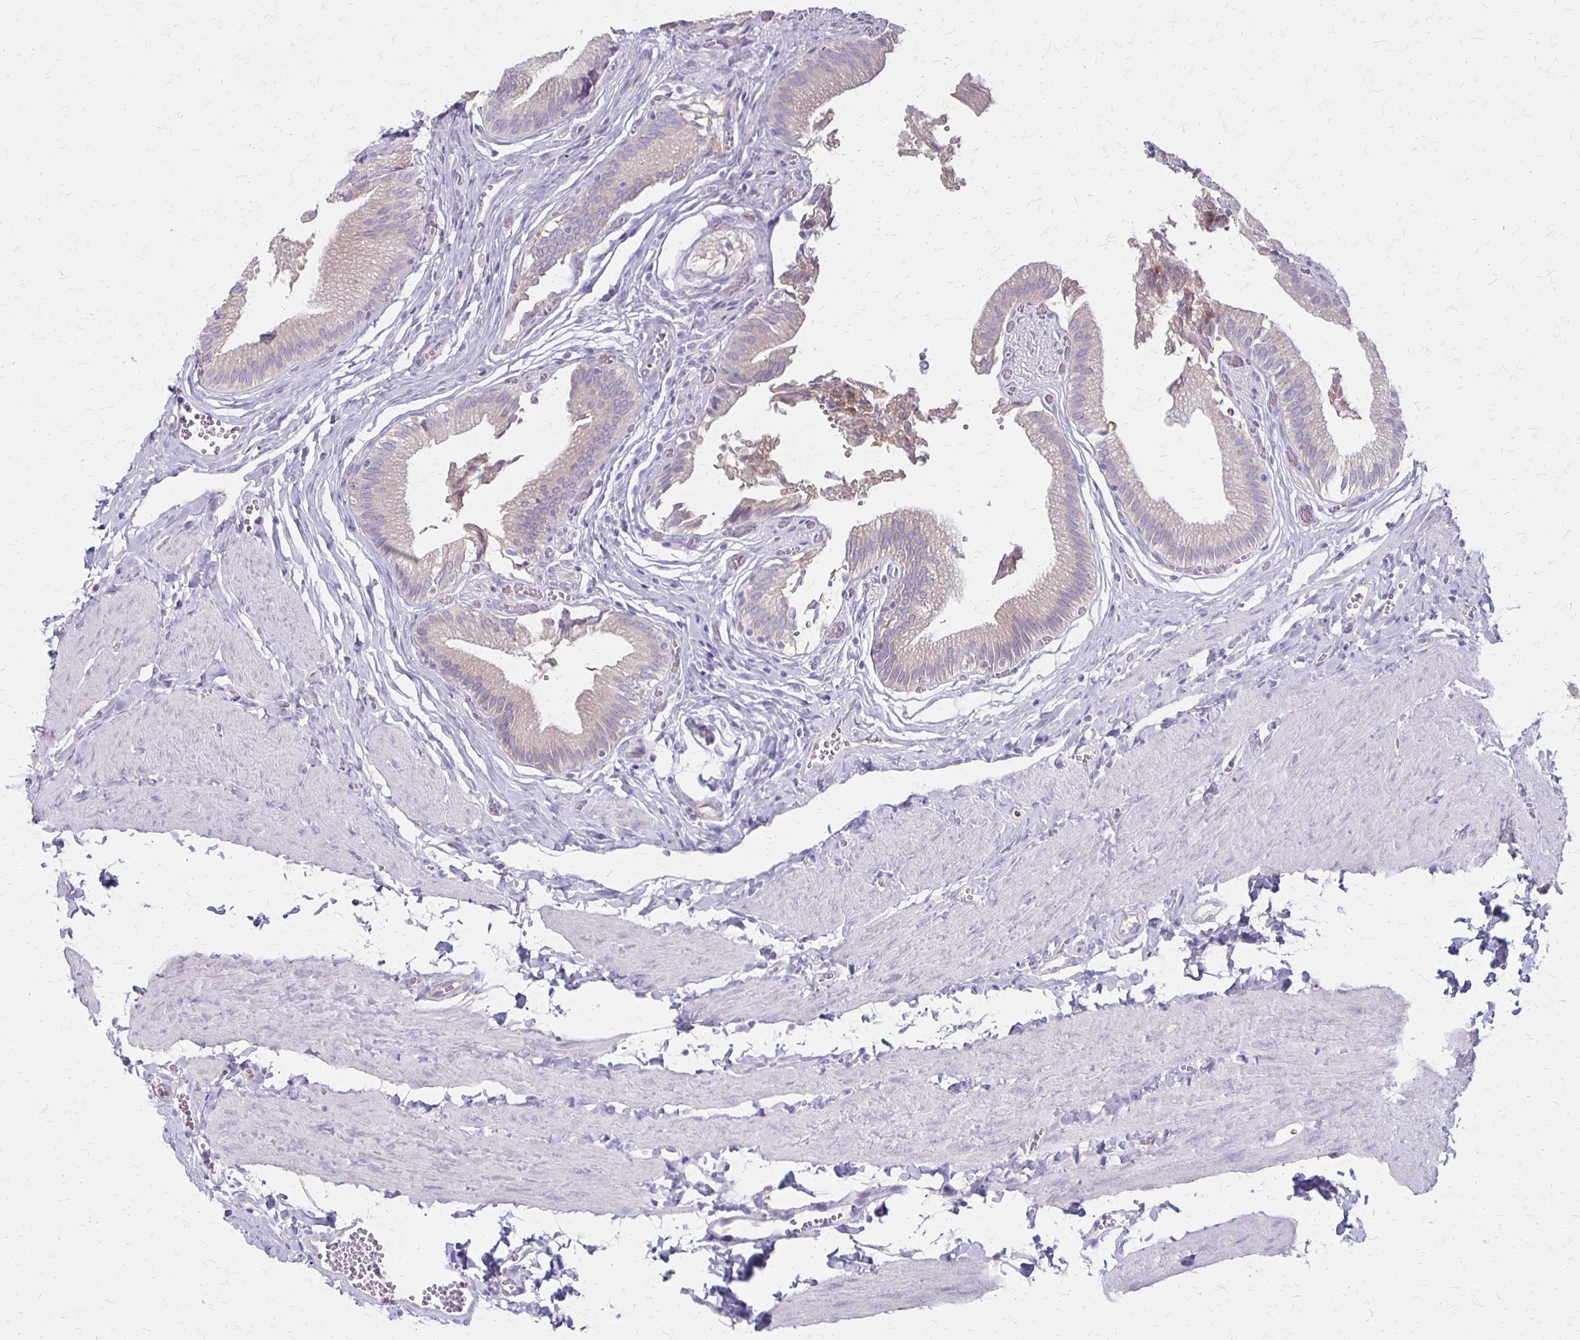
{"staining": {"intensity": "weak", "quantity": "<25%", "location": "cytoplasmic/membranous"}, "tissue": "gallbladder", "cell_type": "Glandular cells", "image_type": "normal", "snomed": [{"axis": "morphology", "description": "Normal tissue, NOS"}, {"axis": "topography", "description": "Gallbladder"}, {"axis": "topography", "description": "Peripheral nerve tissue"}], "caption": "A histopathology image of gallbladder stained for a protein exhibits no brown staining in glandular cells. (Brightfield microscopy of DAB (3,3'-diaminobenzidine) immunohistochemistry at high magnification).", "gene": "HOMER1", "patient": {"sex": "male", "age": 17}}